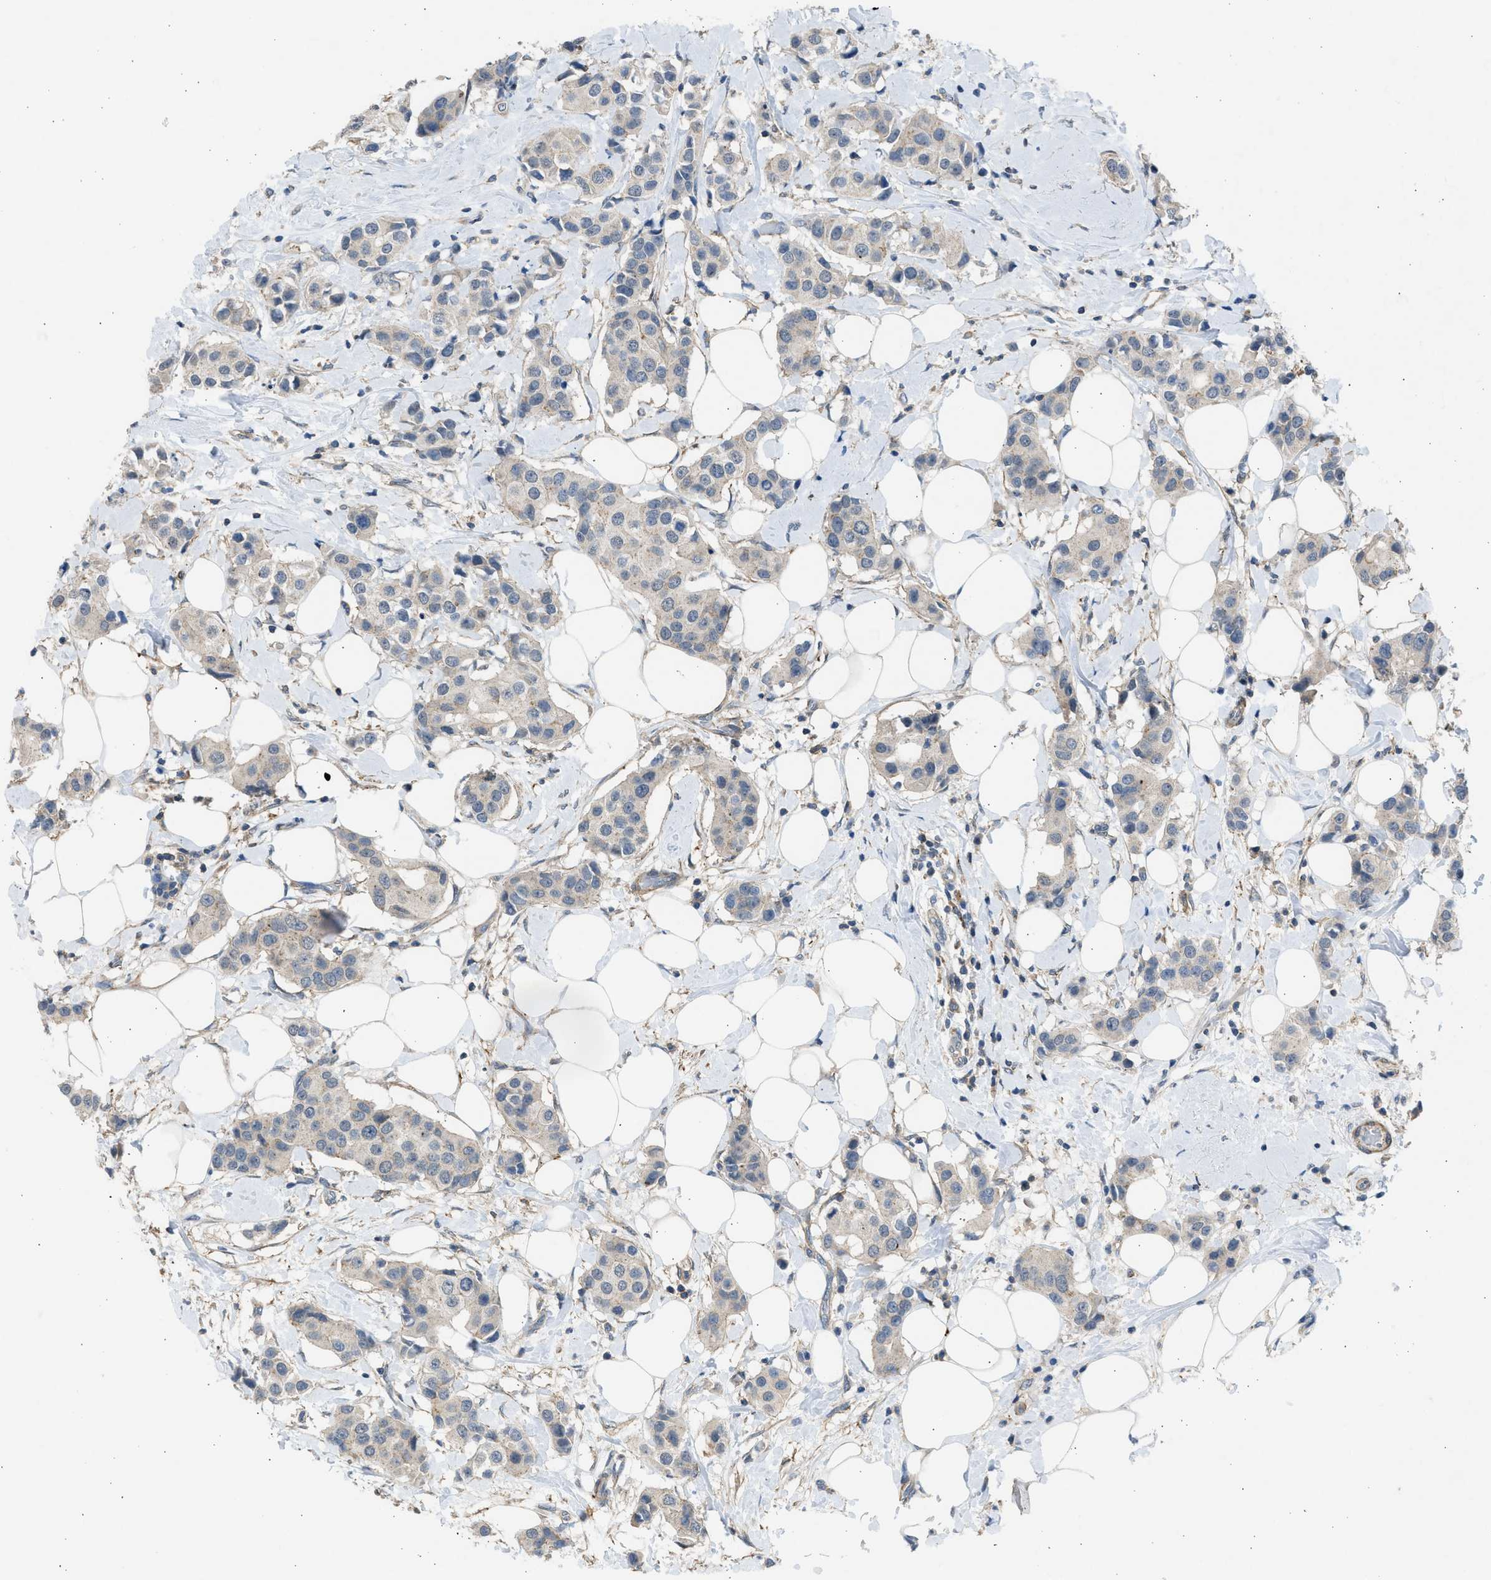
{"staining": {"intensity": "negative", "quantity": "none", "location": "none"}, "tissue": "breast cancer", "cell_type": "Tumor cells", "image_type": "cancer", "snomed": [{"axis": "morphology", "description": "Normal tissue, NOS"}, {"axis": "morphology", "description": "Duct carcinoma"}, {"axis": "topography", "description": "Breast"}], "caption": "Immunohistochemical staining of human breast cancer demonstrates no significant positivity in tumor cells.", "gene": "PCNX3", "patient": {"sex": "female", "age": 39}}